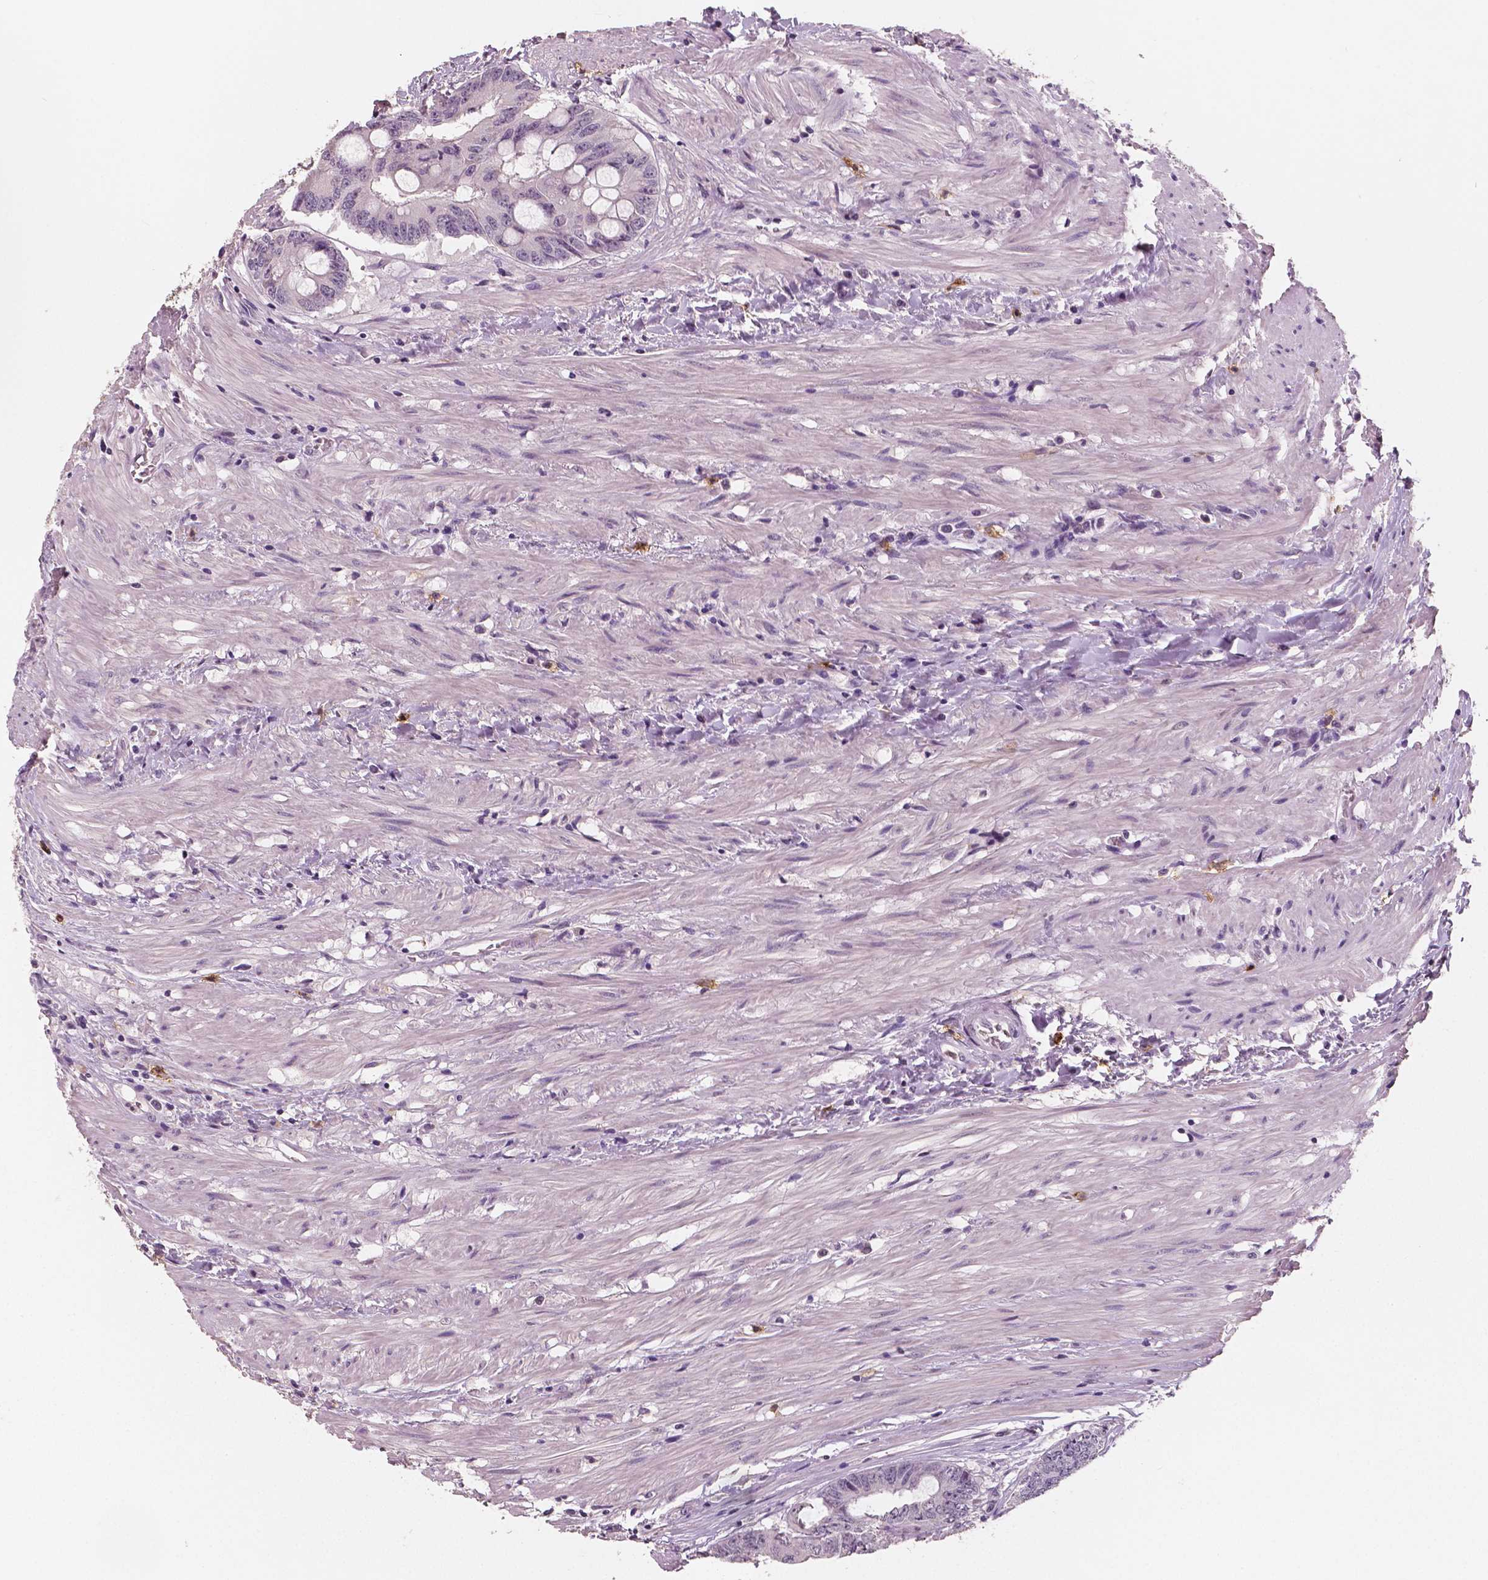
{"staining": {"intensity": "negative", "quantity": "none", "location": "none"}, "tissue": "colorectal cancer", "cell_type": "Tumor cells", "image_type": "cancer", "snomed": [{"axis": "morphology", "description": "Adenocarcinoma, NOS"}, {"axis": "topography", "description": "Rectum"}], "caption": "A high-resolution image shows immunohistochemistry (IHC) staining of adenocarcinoma (colorectal), which shows no significant staining in tumor cells. (DAB immunohistochemistry (IHC) with hematoxylin counter stain).", "gene": "KIT", "patient": {"sex": "male", "age": 59}}